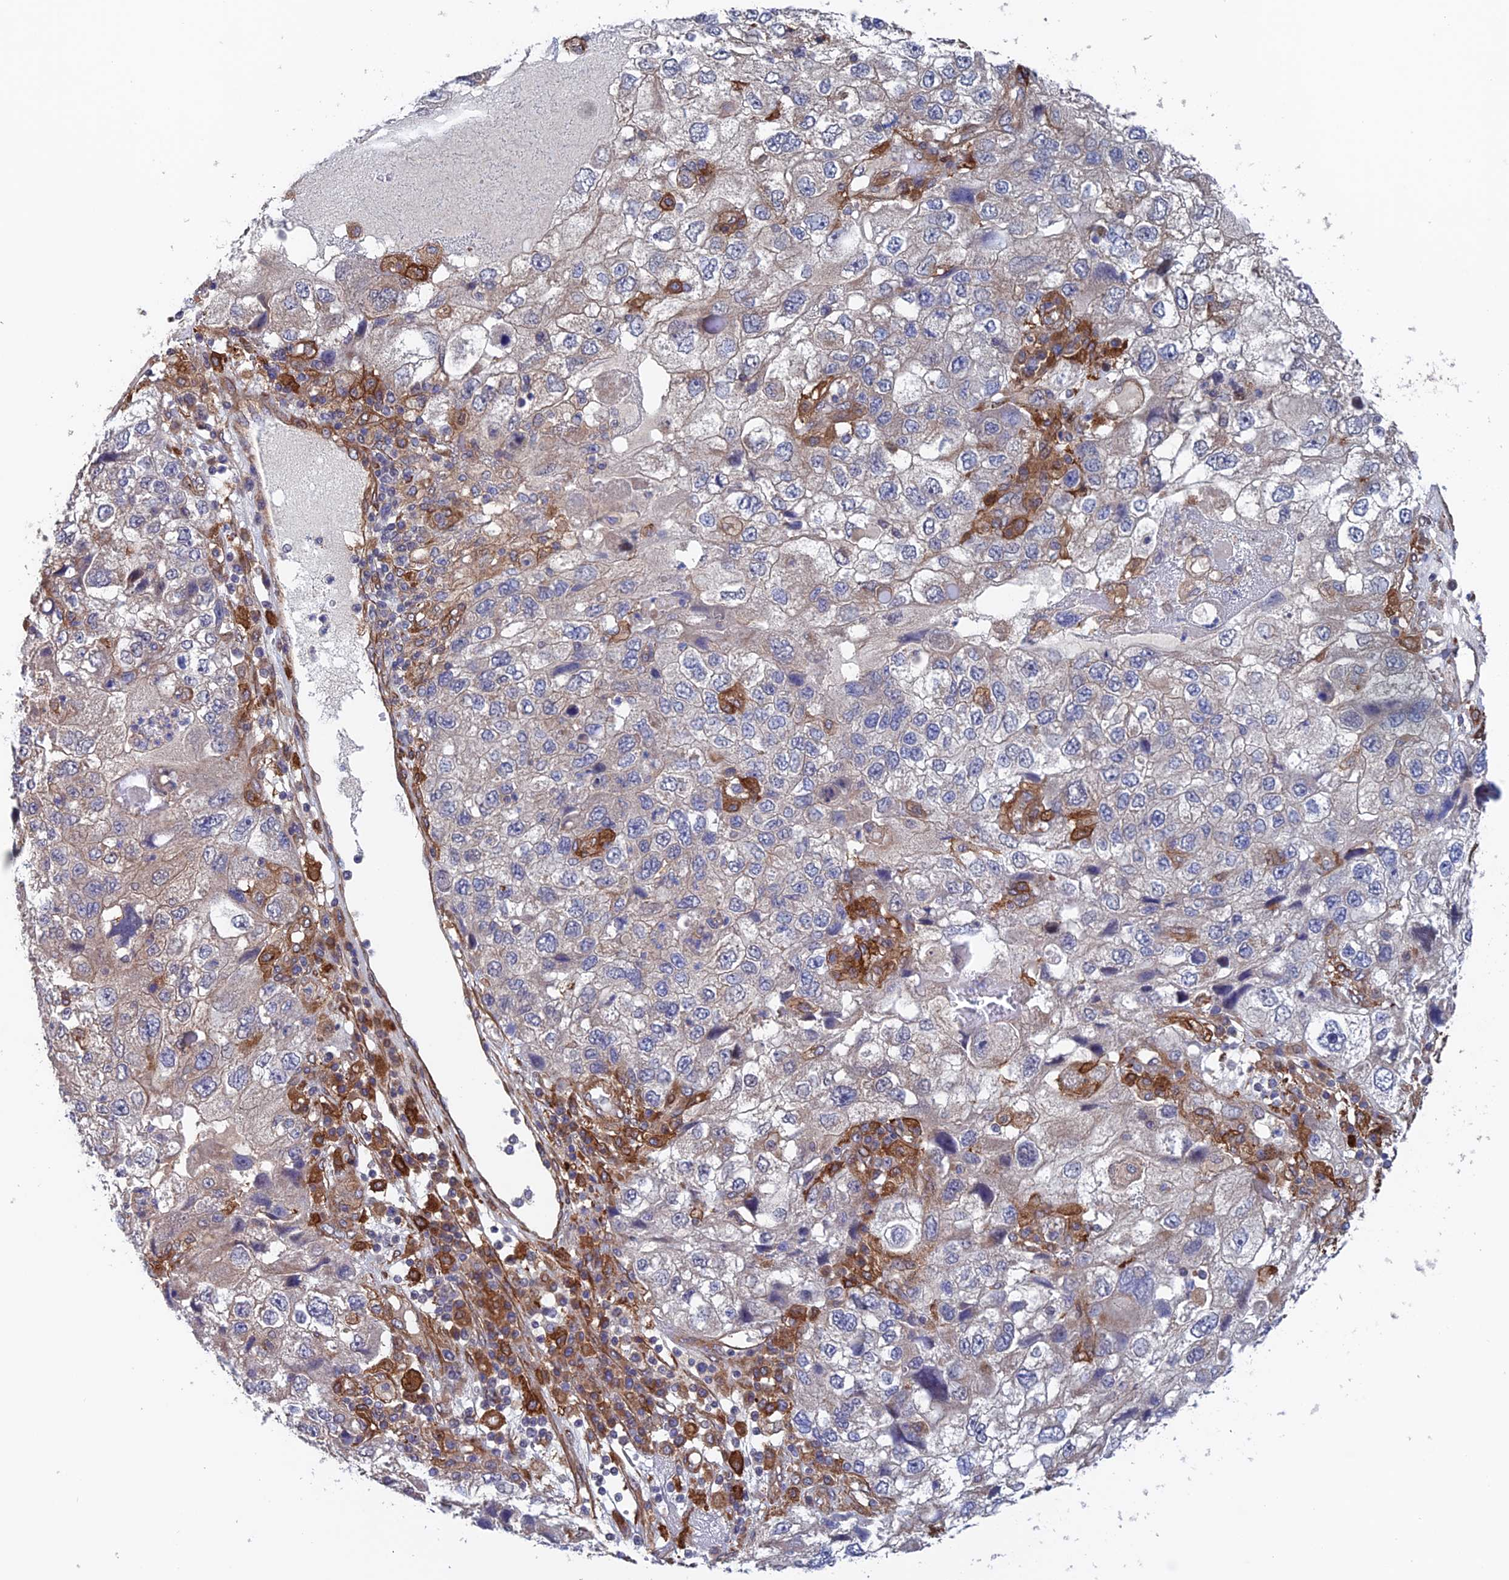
{"staining": {"intensity": "negative", "quantity": "none", "location": "none"}, "tissue": "endometrial cancer", "cell_type": "Tumor cells", "image_type": "cancer", "snomed": [{"axis": "morphology", "description": "Adenocarcinoma, NOS"}, {"axis": "topography", "description": "Endometrium"}], "caption": "This is an immunohistochemistry histopathology image of endometrial cancer. There is no positivity in tumor cells.", "gene": "NUDT16L1", "patient": {"sex": "female", "age": 49}}